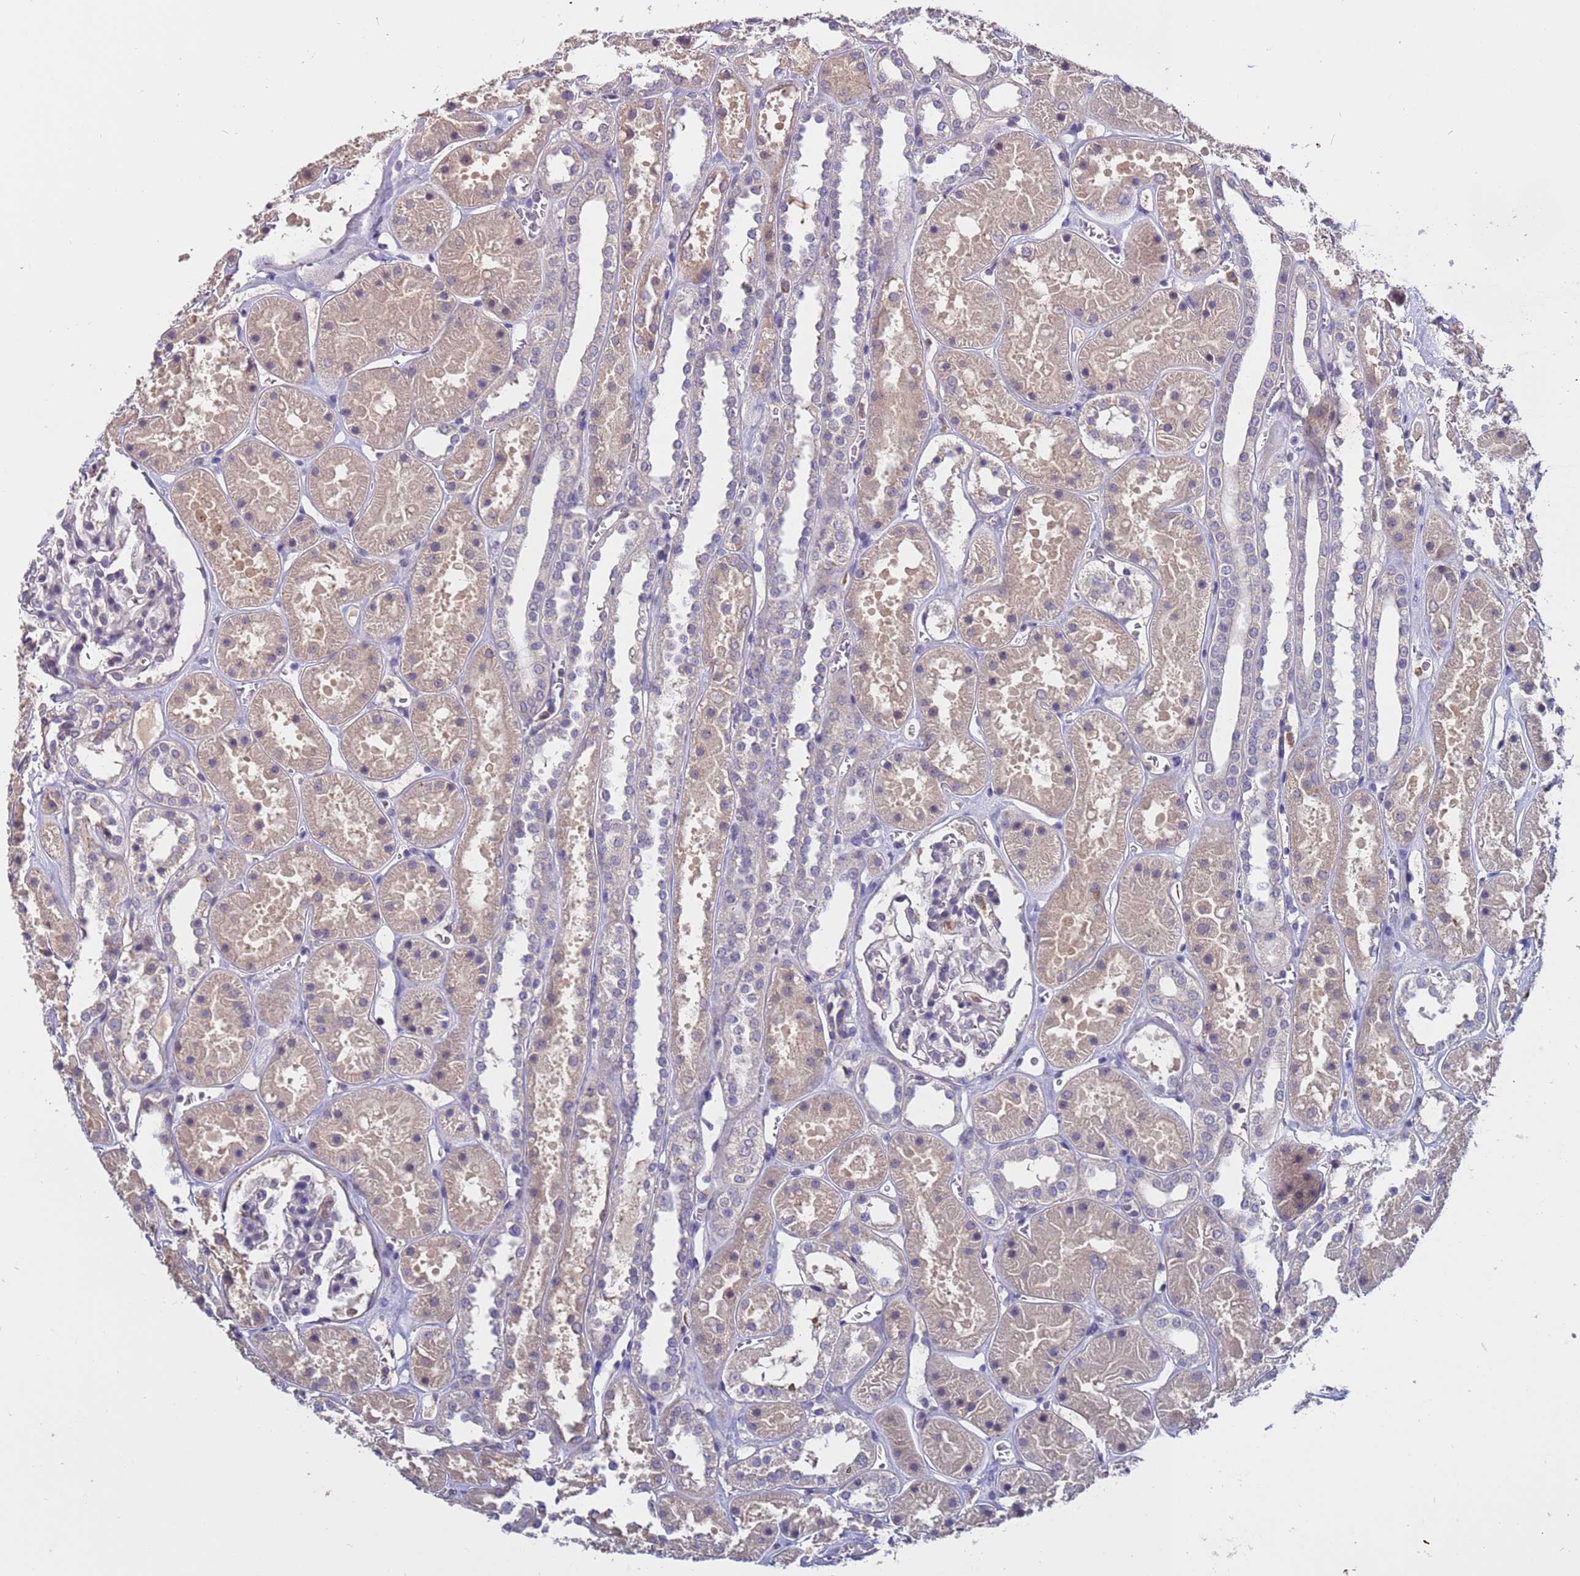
{"staining": {"intensity": "weak", "quantity": "<25%", "location": "nuclear"}, "tissue": "kidney", "cell_type": "Cells in glomeruli", "image_type": "normal", "snomed": [{"axis": "morphology", "description": "Normal tissue, NOS"}, {"axis": "topography", "description": "Kidney"}], "caption": "Protein analysis of unremarkable kidney demonstrates no significant staining in cells in glomeruli. (DAB IHC visualized using brightfield microscopy, high magnification).", "gene": "ZNF248", "patient": {"sex": "female", "age": 41}}